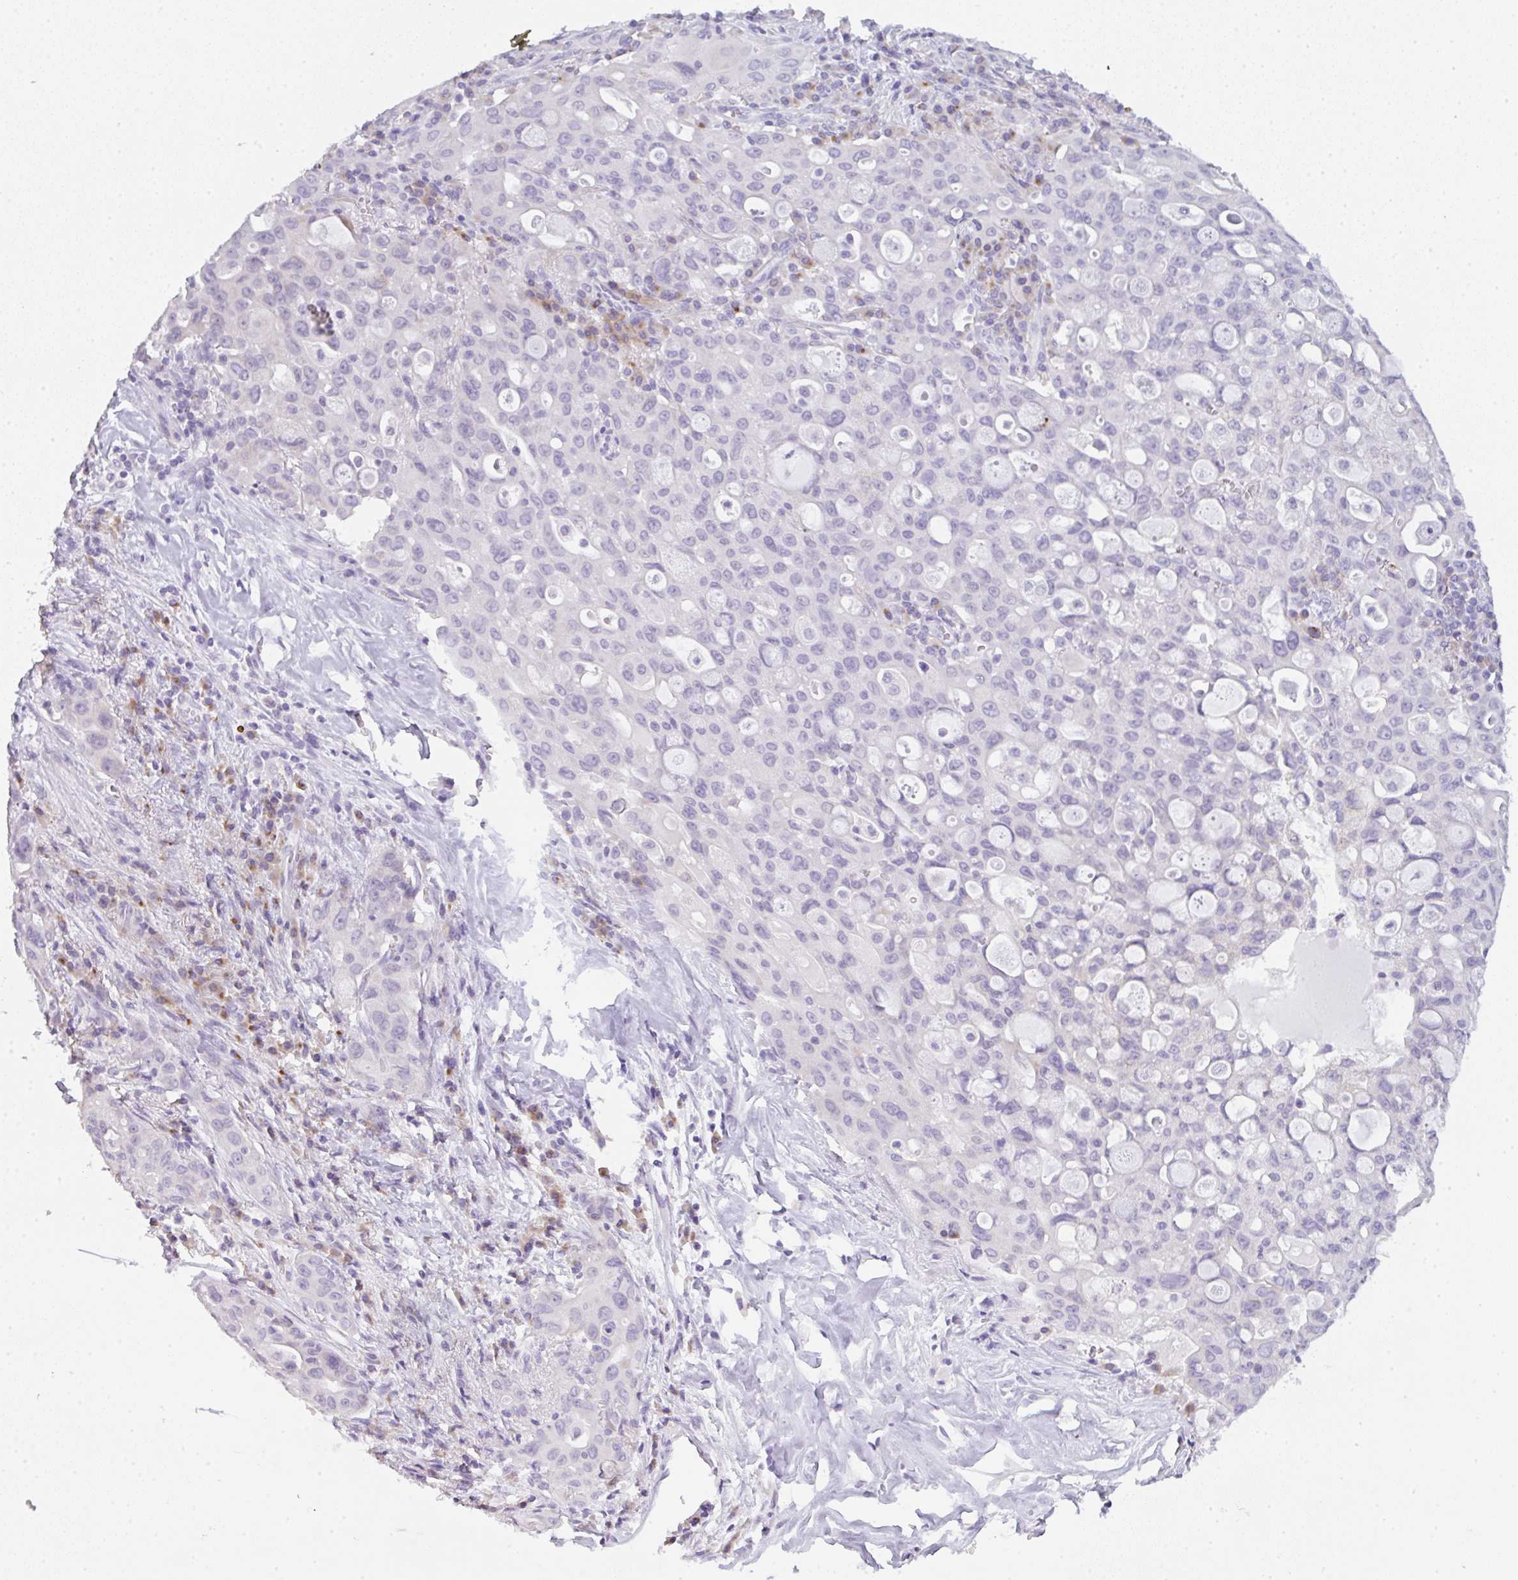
{"staining": {"intensity": "negative", "quantity": "none", "location": "none"}, "tissue": "lung cancer", "cell_type": "Tumor cells", "image_type": "cancer", "snomed": [{"axis": "morphology", "description": "Adenocarcinoma, NOS"}, {"axis": "topography", "description": "Lung"}], "caption": "This is a histopathology image of immunohistochemistry staining of lung cancer, which shows no positivity in tumor cells.", "gene": "LPAR4", "patient": {"sex": "female", "age": 44}}